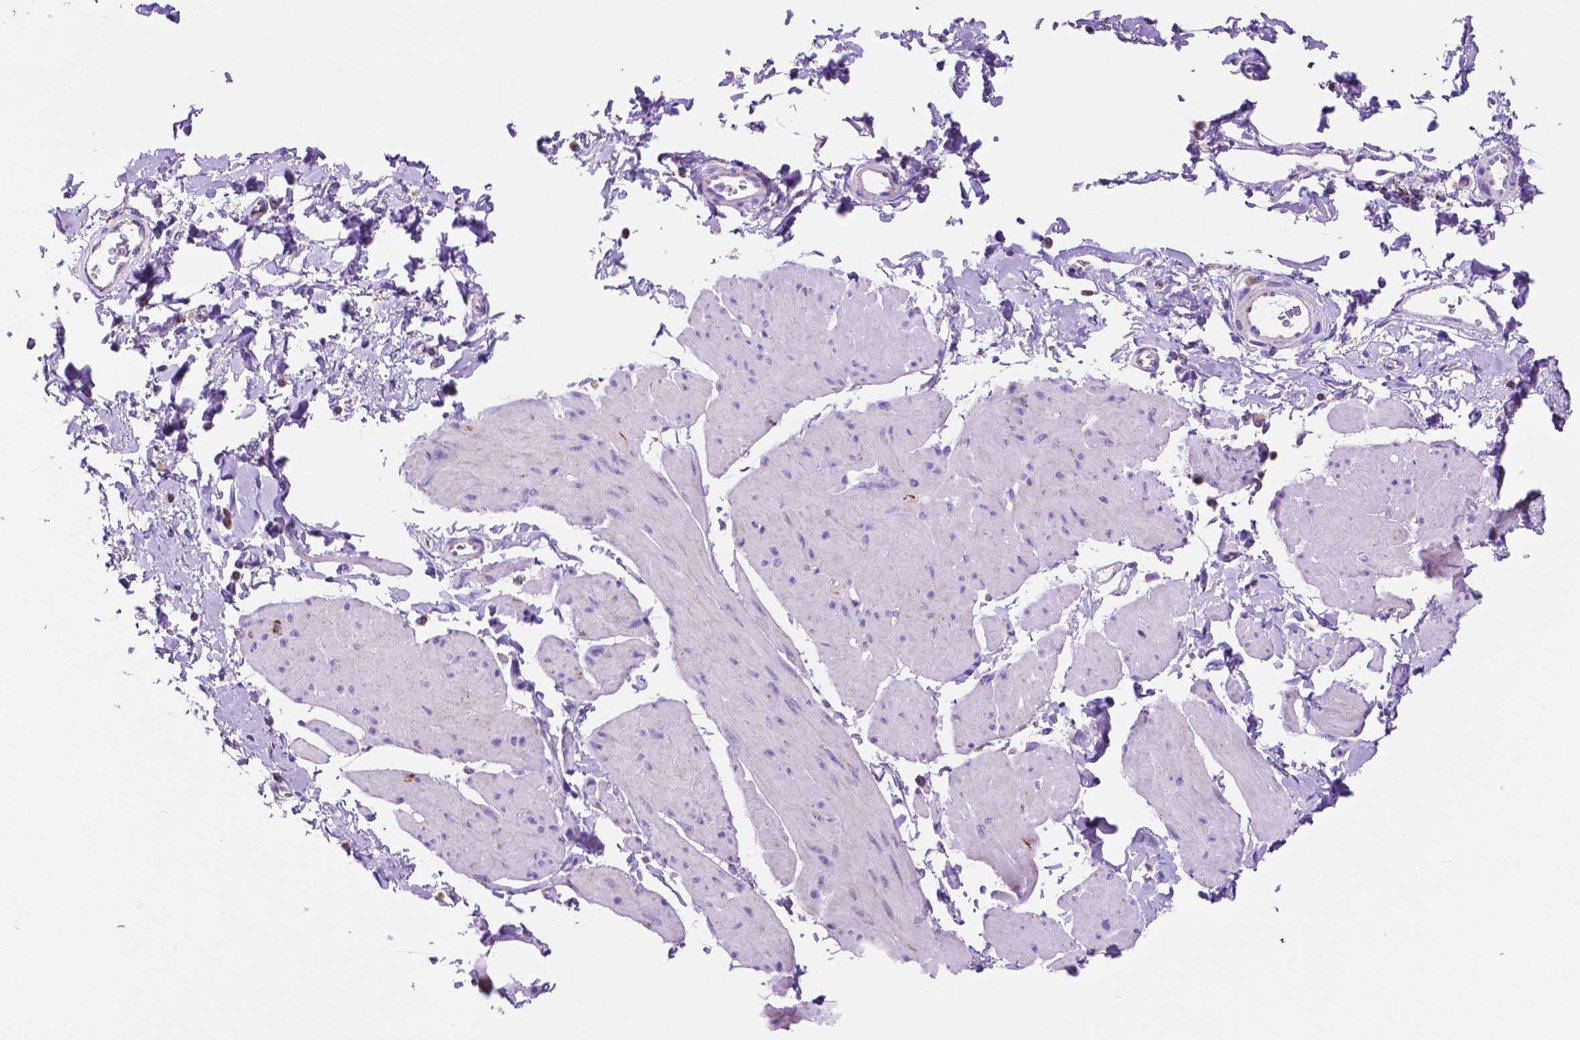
{"staining": {"intensity": "negative", "quantity": "none", "location": "none"}, "tissue": "smooth muscle", "cell_type": "Smooth muscle cells", "image_type": "normal", "snomed": [{"axis": "morphology", "description": "Normal tissue, NOS"}, {"axis": "topography", "description": "Adipose tissue"}, {"axis": "topography", "description": "Smooth muscle"}, {"axis": "topography", "description": "Peripheral nerve tissue"}], "caption": "This photomicrograph is of benign smooth muscle stained with IHC to label a protein in brown with the nuclei are counter-stained blue. There is no staining in smooth muscle cells.", "gene": "GDPD5", "patient": {"sex": "male", "age": 83}}